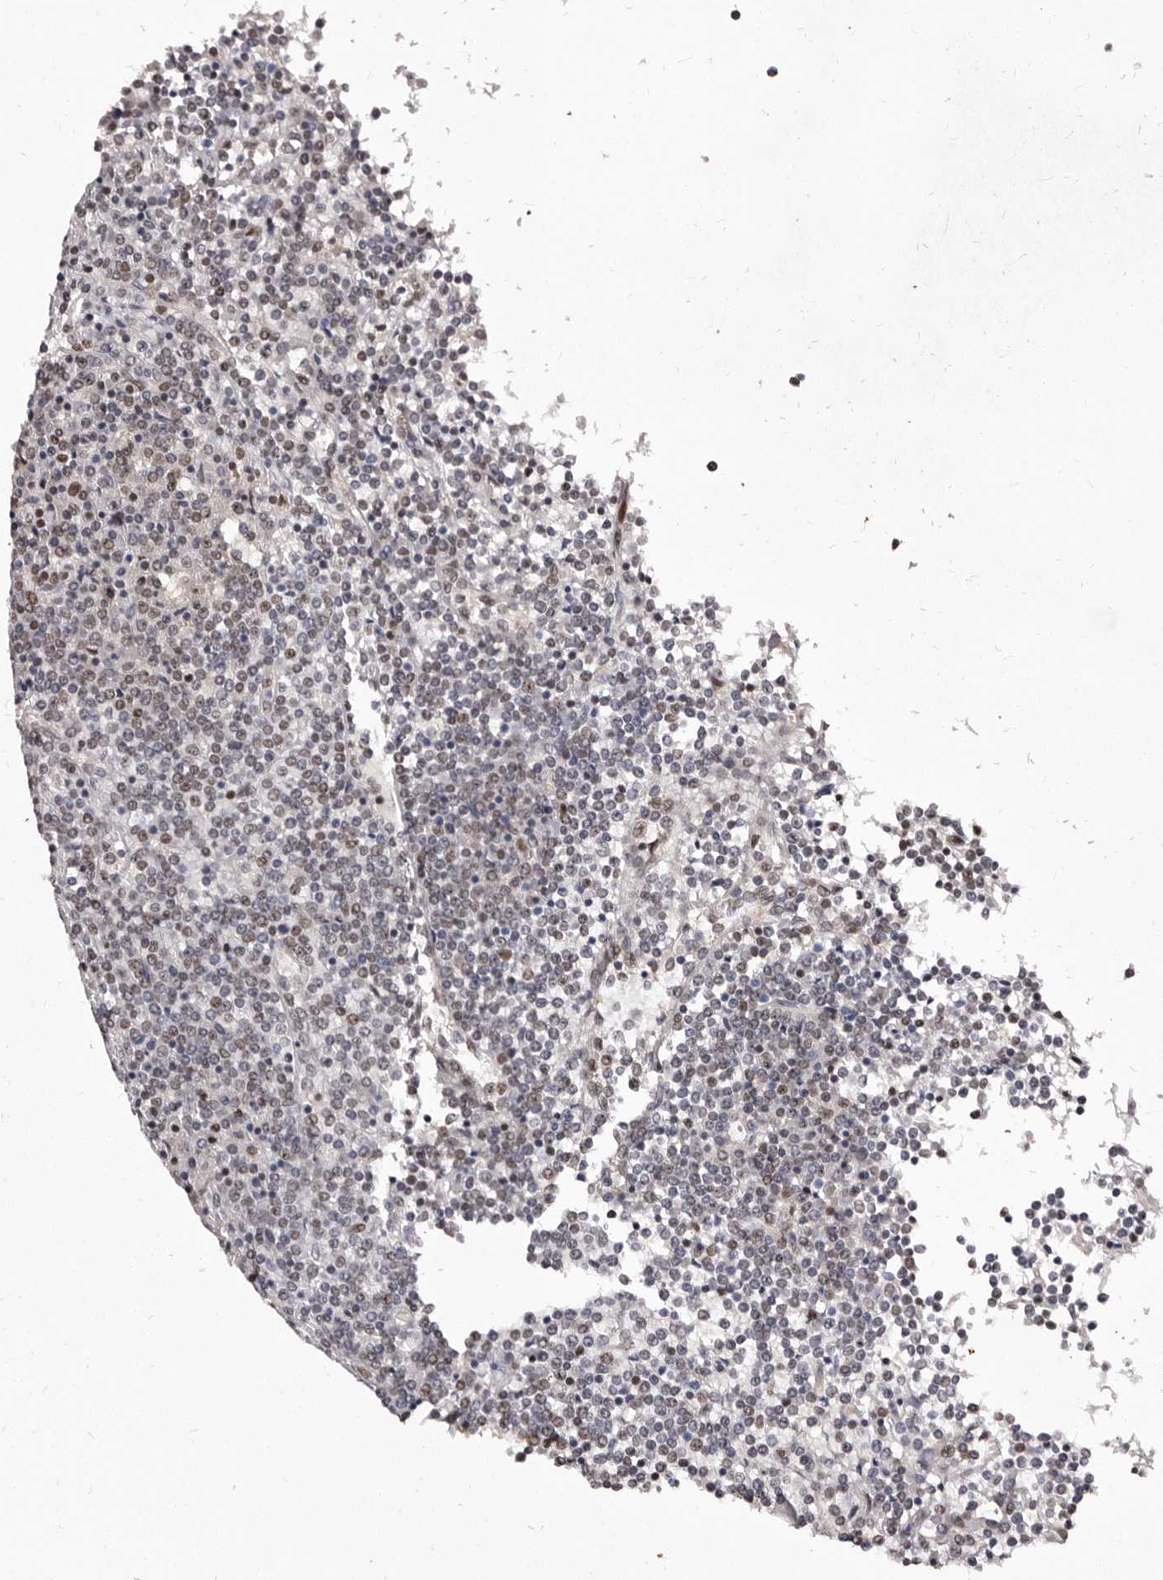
{"staining": {"intensity": "weak", "quantity": ">75%", "location": "nuclear"}, "tissue": "lymphoma", "cell_type": "Tumor cells", "image_type": "cancer", "snomed": [{"axis": "morphology", "description": "Malignant lymphoma, non-Hodgkin's type, Low grade"}, {"axis": "topography", "description": "Spleen"}], "caption": "Lymphoma tissue demonstrates weak nuclear staining in about >75% of tumor cells Nuclei are stained in blue.", "gene": "ANAPC11", "patient": {"sex": "female", "age": 19}}